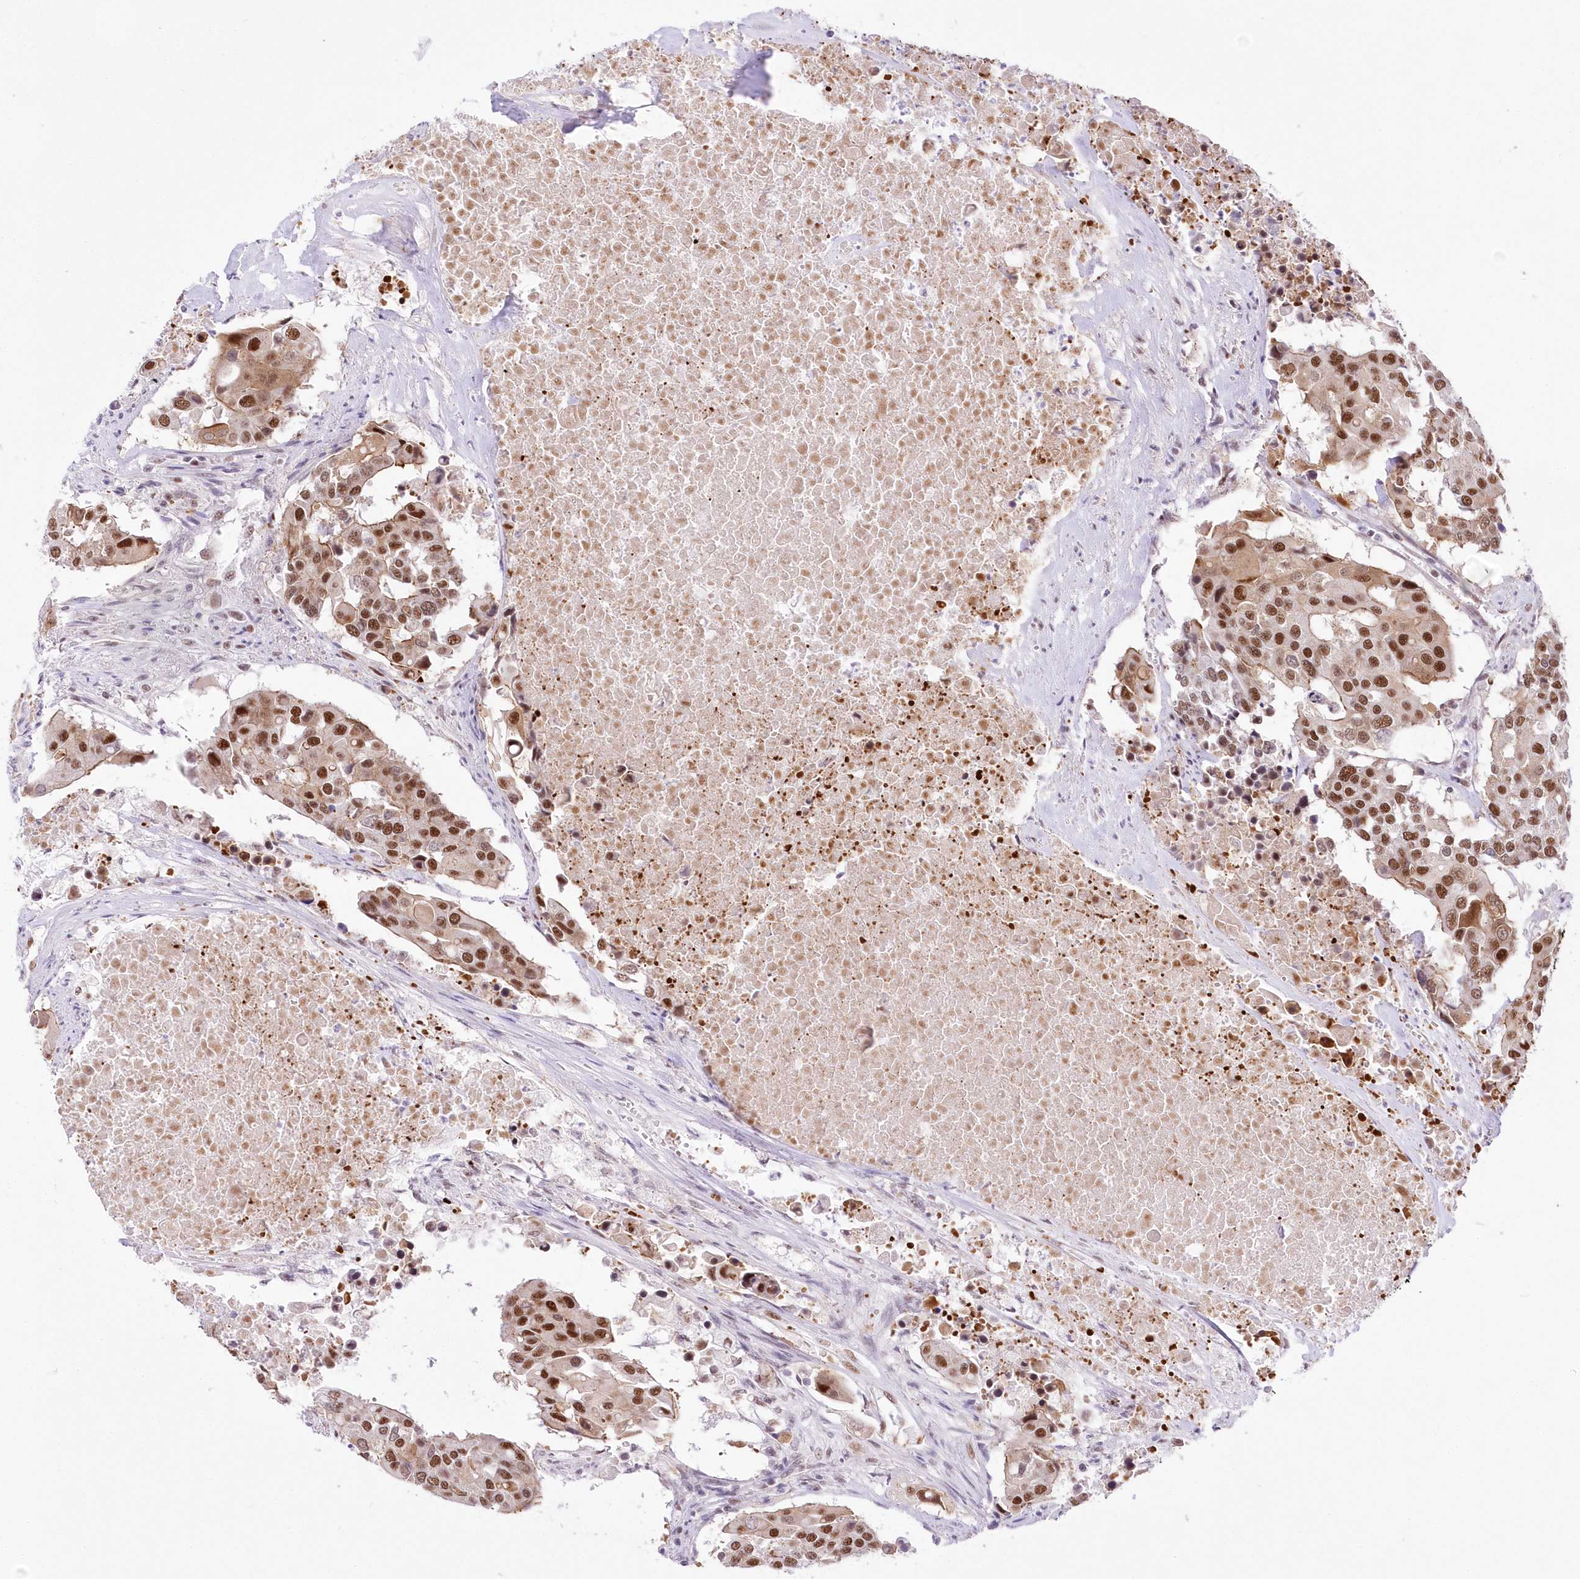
{"staining": {"intensity": "strong", "quantity": ">75%", "location": "nuclear"}, "tissue": "colorectal cancer", "cell_type": "Tumor cells", "image_type": "cancer", "snomed": [{"axis": "morphology", "description": "Adenocarcinoma, NOS"}, {"axis": "topography", "description": "Colon"}], "caption": "DAB (3,3'-diaminobenzidine) immunohistochemical staining of human colorectal cancer displays strong nuclear protein positivity in approximately >75% of tumor cells.", "gene": "NSUN2", "patient": {"sex": "male", "age": 77}}